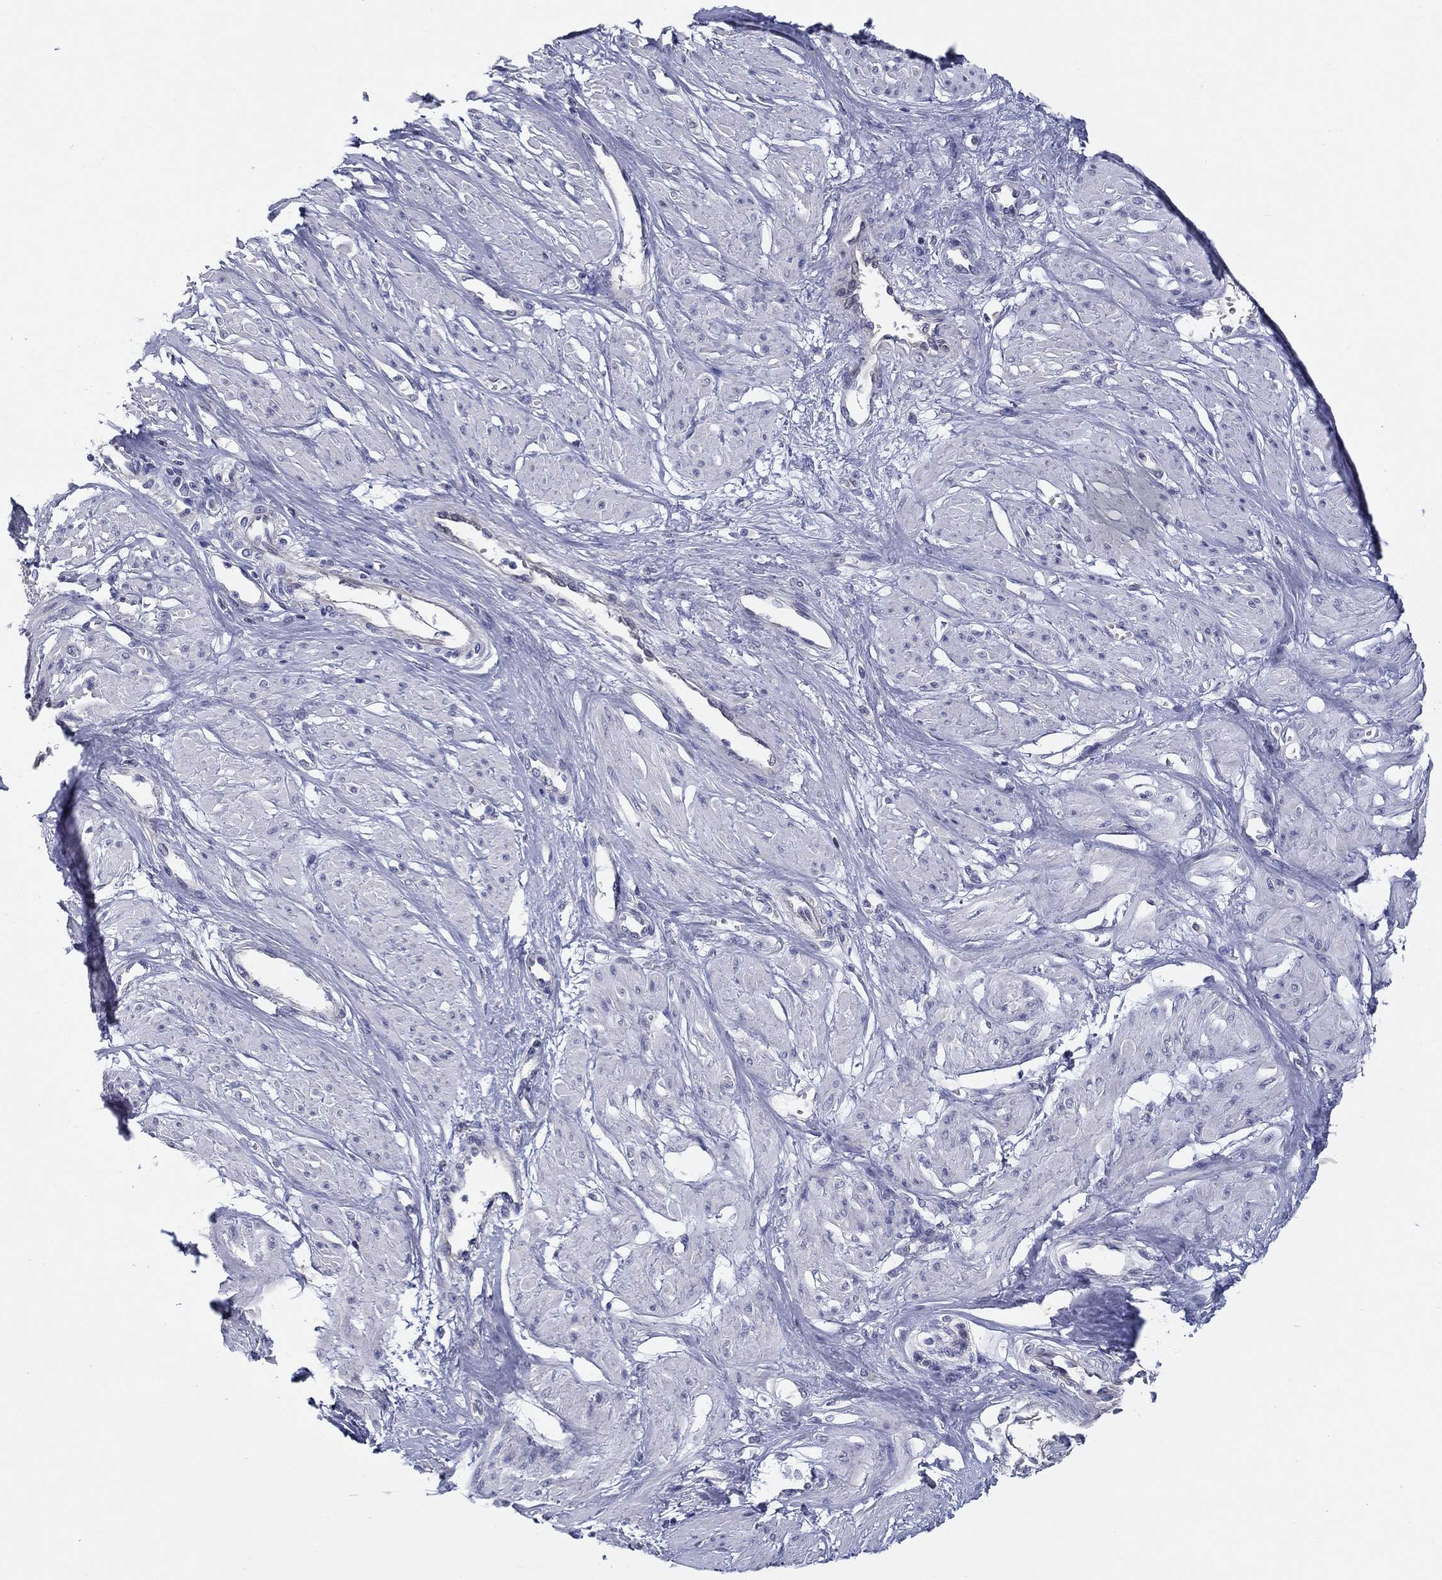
{"staining": {"intensity": "negative", "quantity": "none", "location": "none"}, "tissue": "smooth muscle", "cell_type": "Smooth muscle cells", "image_type": "normal", "snomed": [{"axis": "morphology", "description": "Normal tissue, NOS"}, {"axis": "topography", "description": "Smooth muscle"}, {"axis": "topography", "description": "Uterus"}], "caption": "Immunohistochemistry histopathology image of benign smooth muscle: smooth muscle stained with DAB demonstrates no significant protein positivity in smooth muscle cells.", "gene": "ERMP1", "patient": {"sex": "female", "age": 39}}